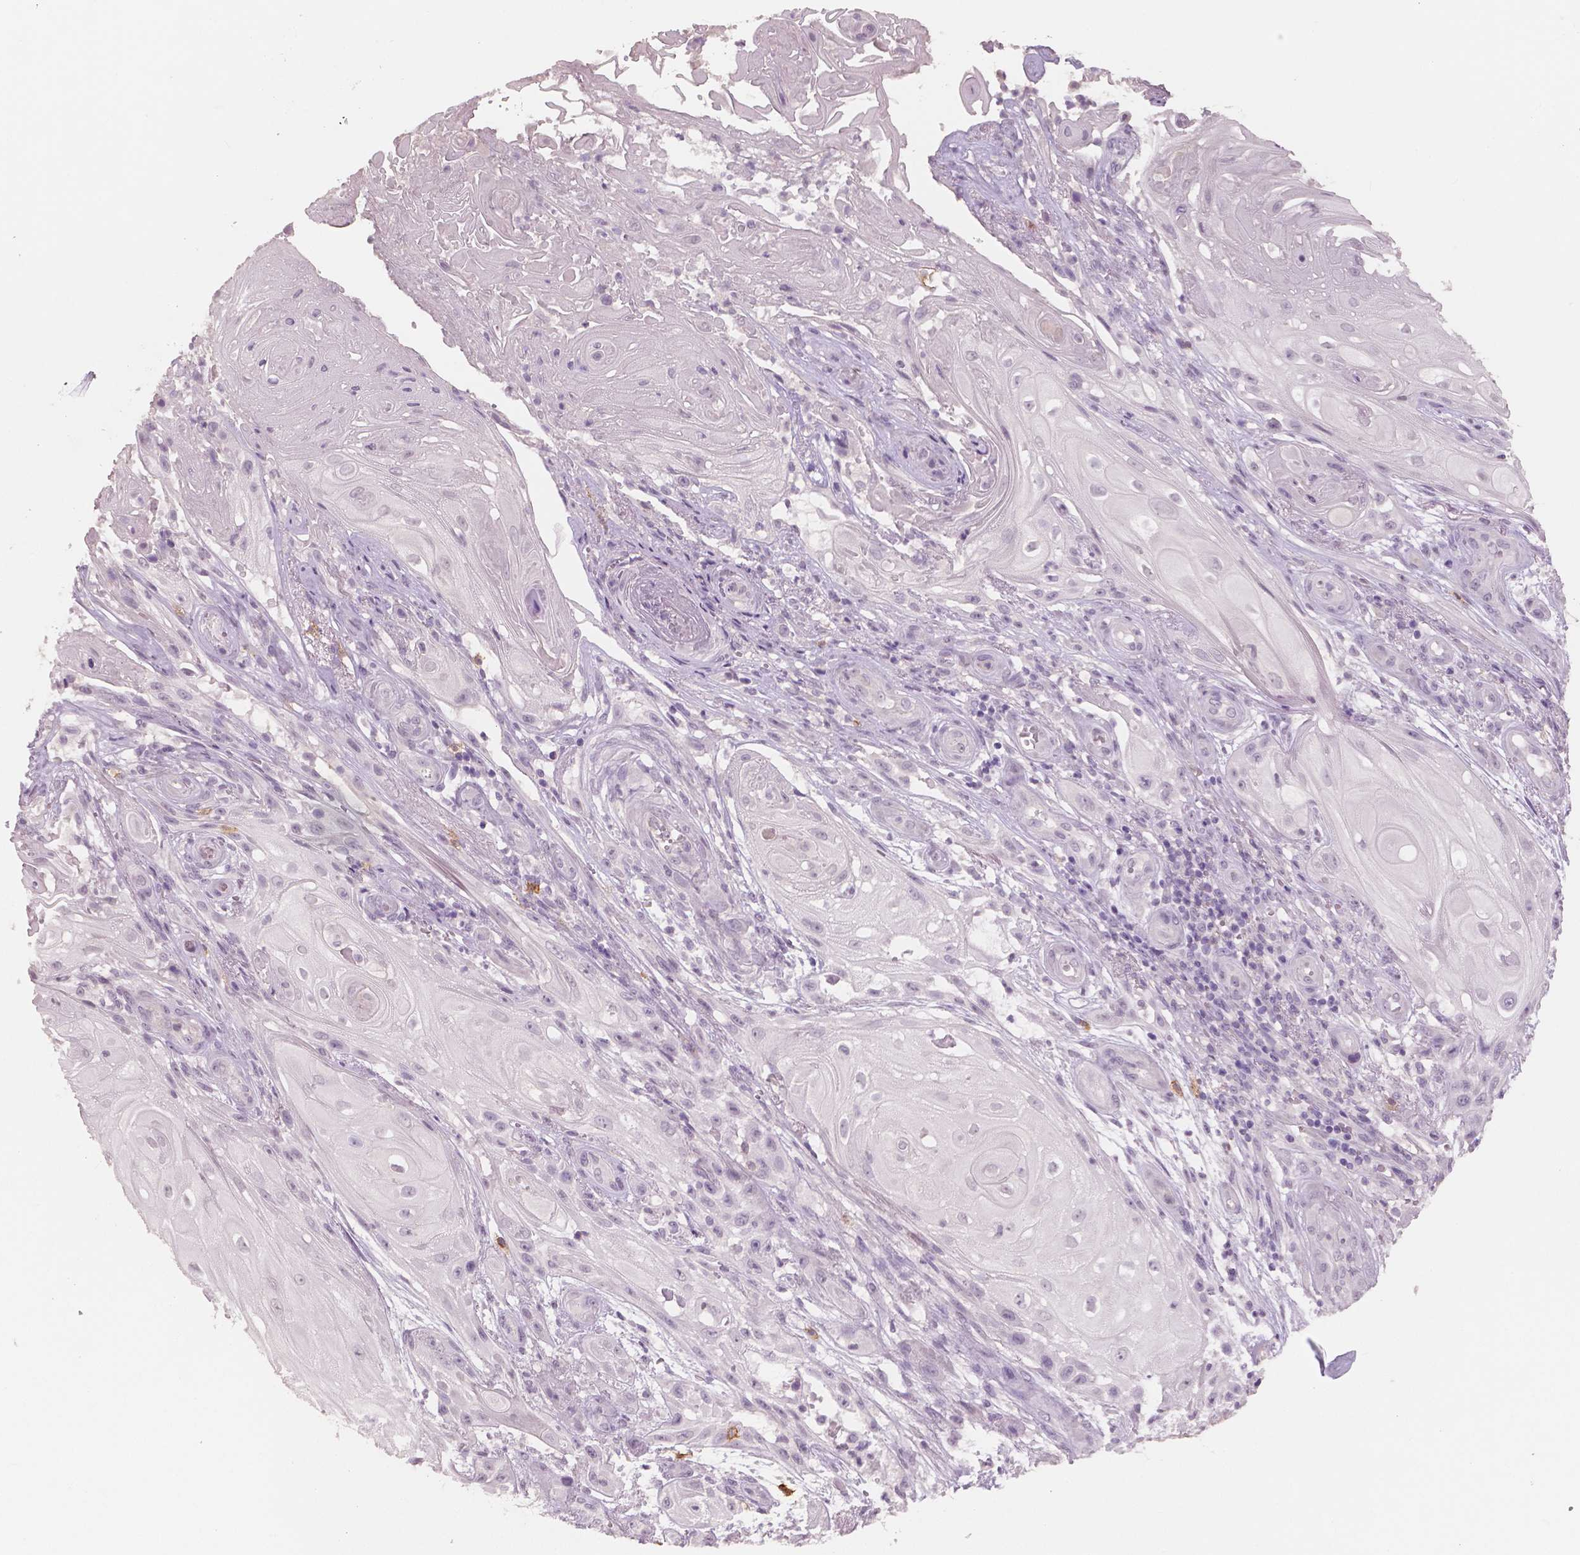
{"staining": {"intensity": "negative", "quantity": "none", "location": "none"}, "tissue": "skin cancer", "cell_type": "Tumor cells", "image_type": "cancer", "snomed": [{"axis": "morphology", "description": "Squamous cell carcinoma, NOS"}, {"axis": "topography", "description": "Skin"}], "caption": "A high-resolution micrograph shows IHC staining of skin squamous cell carcinoma, which reveals no significant expression in tumor cells.", "gene": "KIT", "patient": {"sex": "male", "age": 62}}